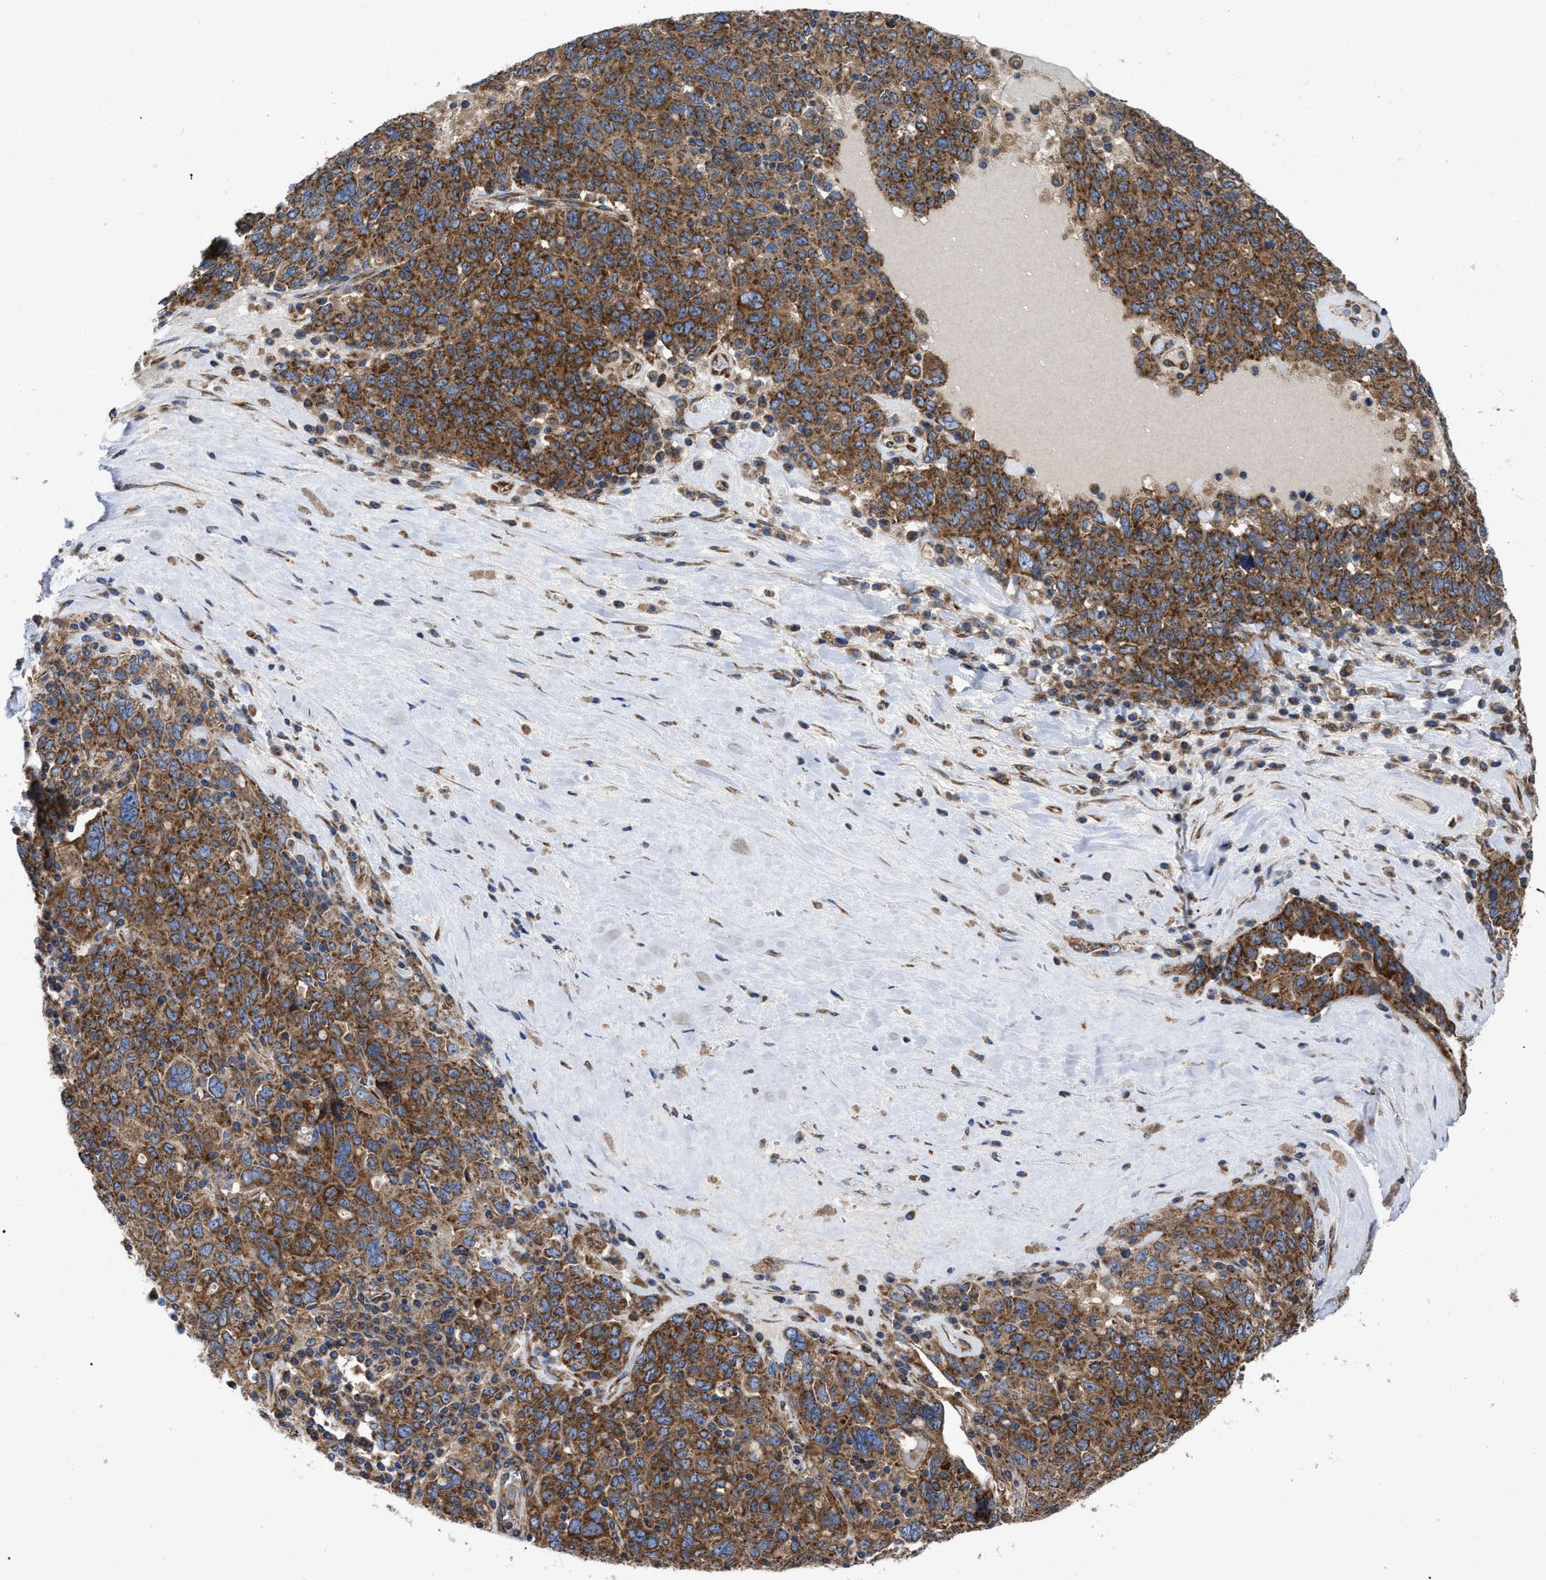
{"staining": {"intensity": "strong", "quantity": ">75%", "location": "cytoplasmic/membranous"}, "tissue": "ovarian cancer", "cell_type": "Tumor cells", "image_type": "cancer", "snomed": [{"axis": "morphology", "description": "Carcinoma, endometroid"}, {"axis": "topography", "description": "Ovary"}], "caption": "The immunohistochemical stain highlights strong cytoplasmic/membranous expression in tumor cells of endometroid carcinoma (ovarian) tissue.", "gene": "FAM120A", "patient": {"sex": "female", "age": 62}}